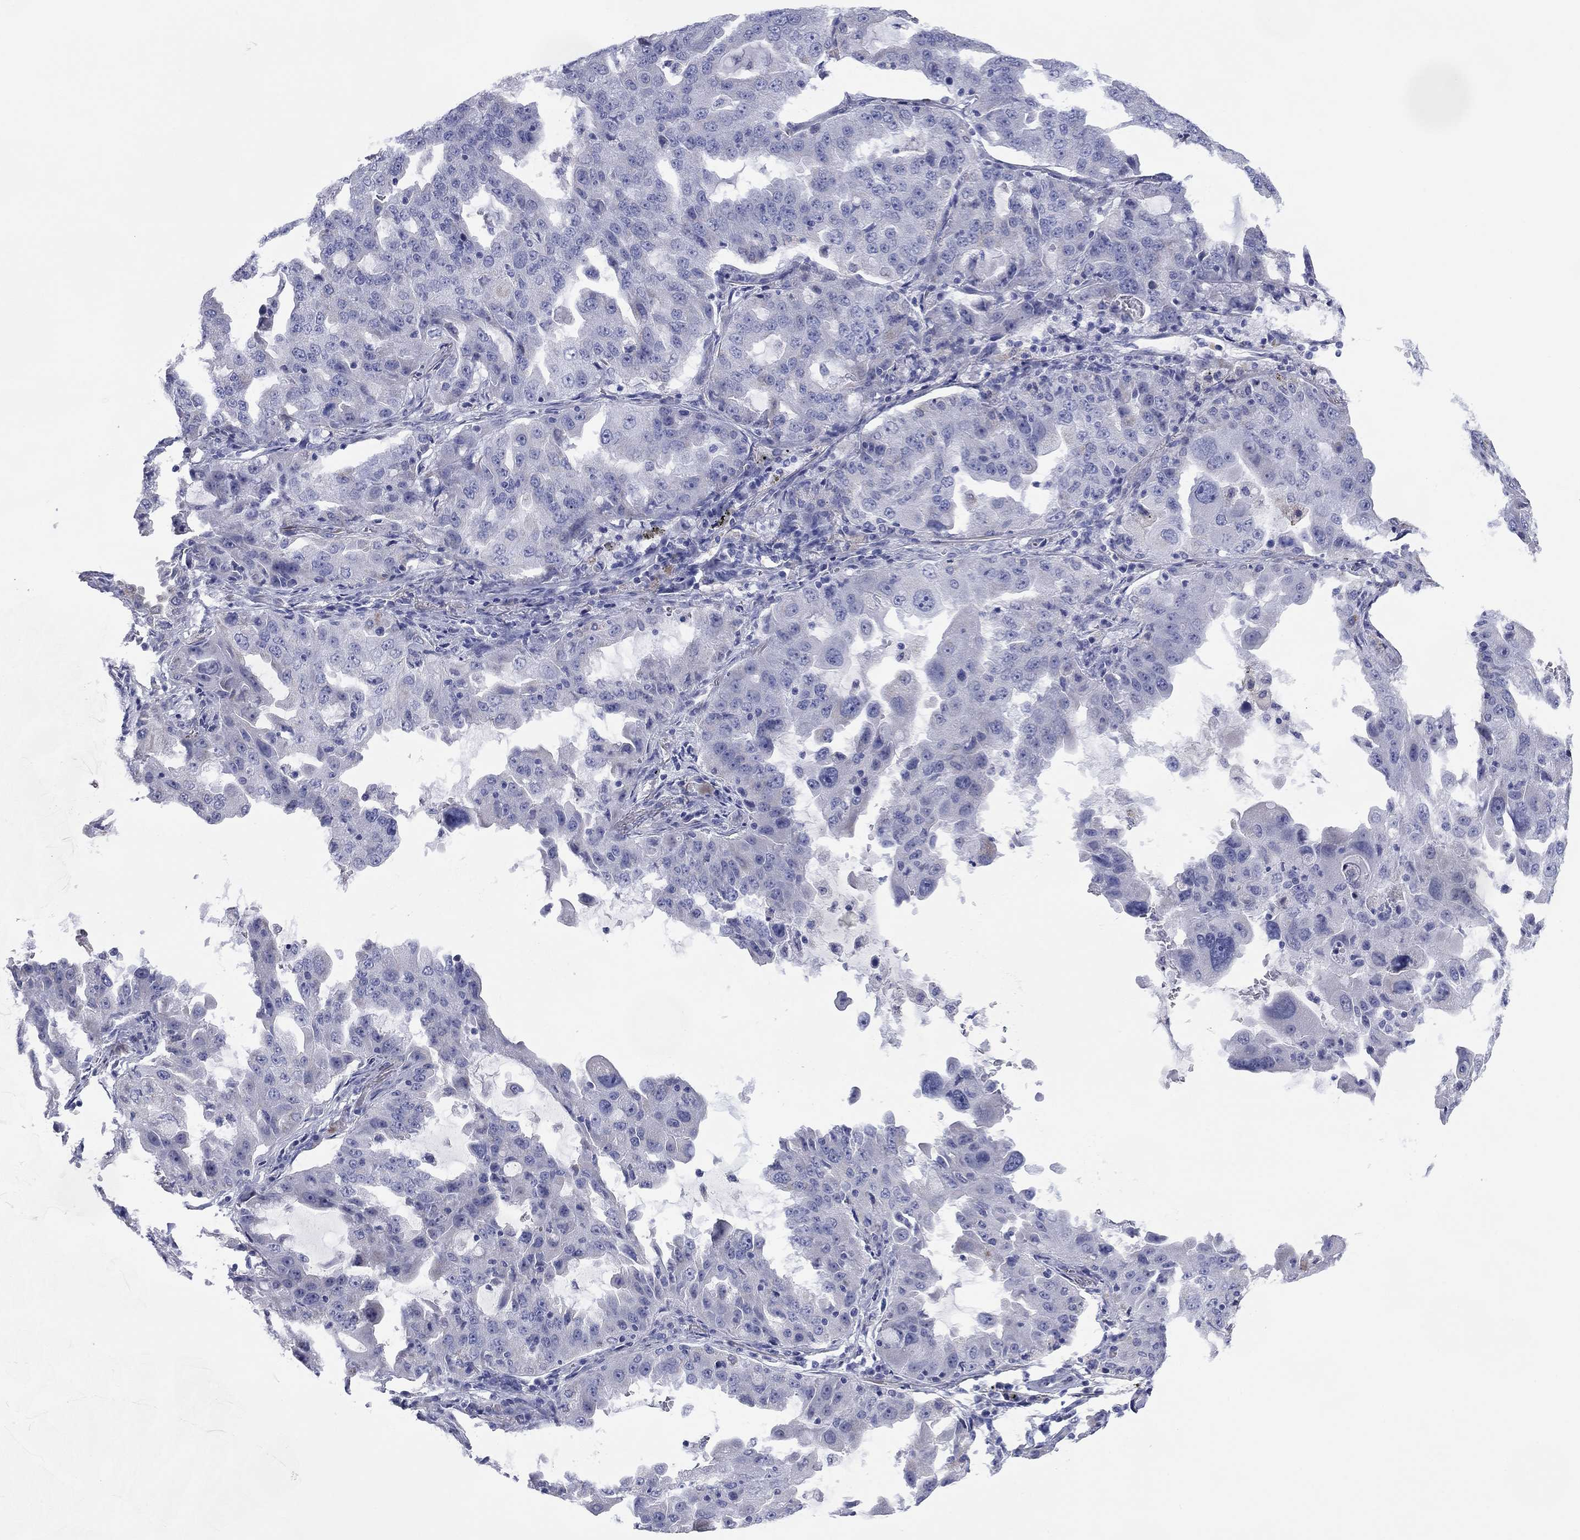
{"staining": {"intensity": "moderate", "quantity": "<25%", "location": "cytoplasmic/membranous"}, "tissue": "lung cancer", "cell_type": "Tumor cells", "image_type": "cancer", "snomed": [{"axis": "morphology", "description": "Adenocarcinoma, NOS"}, {"axis": "topography", "description": "Lung"}], "caption": "Immunohistochemistry of human lung adenocarcinoma displays low levels of moderate cytoplasmic/membranous expression in approximately <25% of tumor cells.", "gene": "MGST3", "patient": {"sex": "female", "age": 61}}